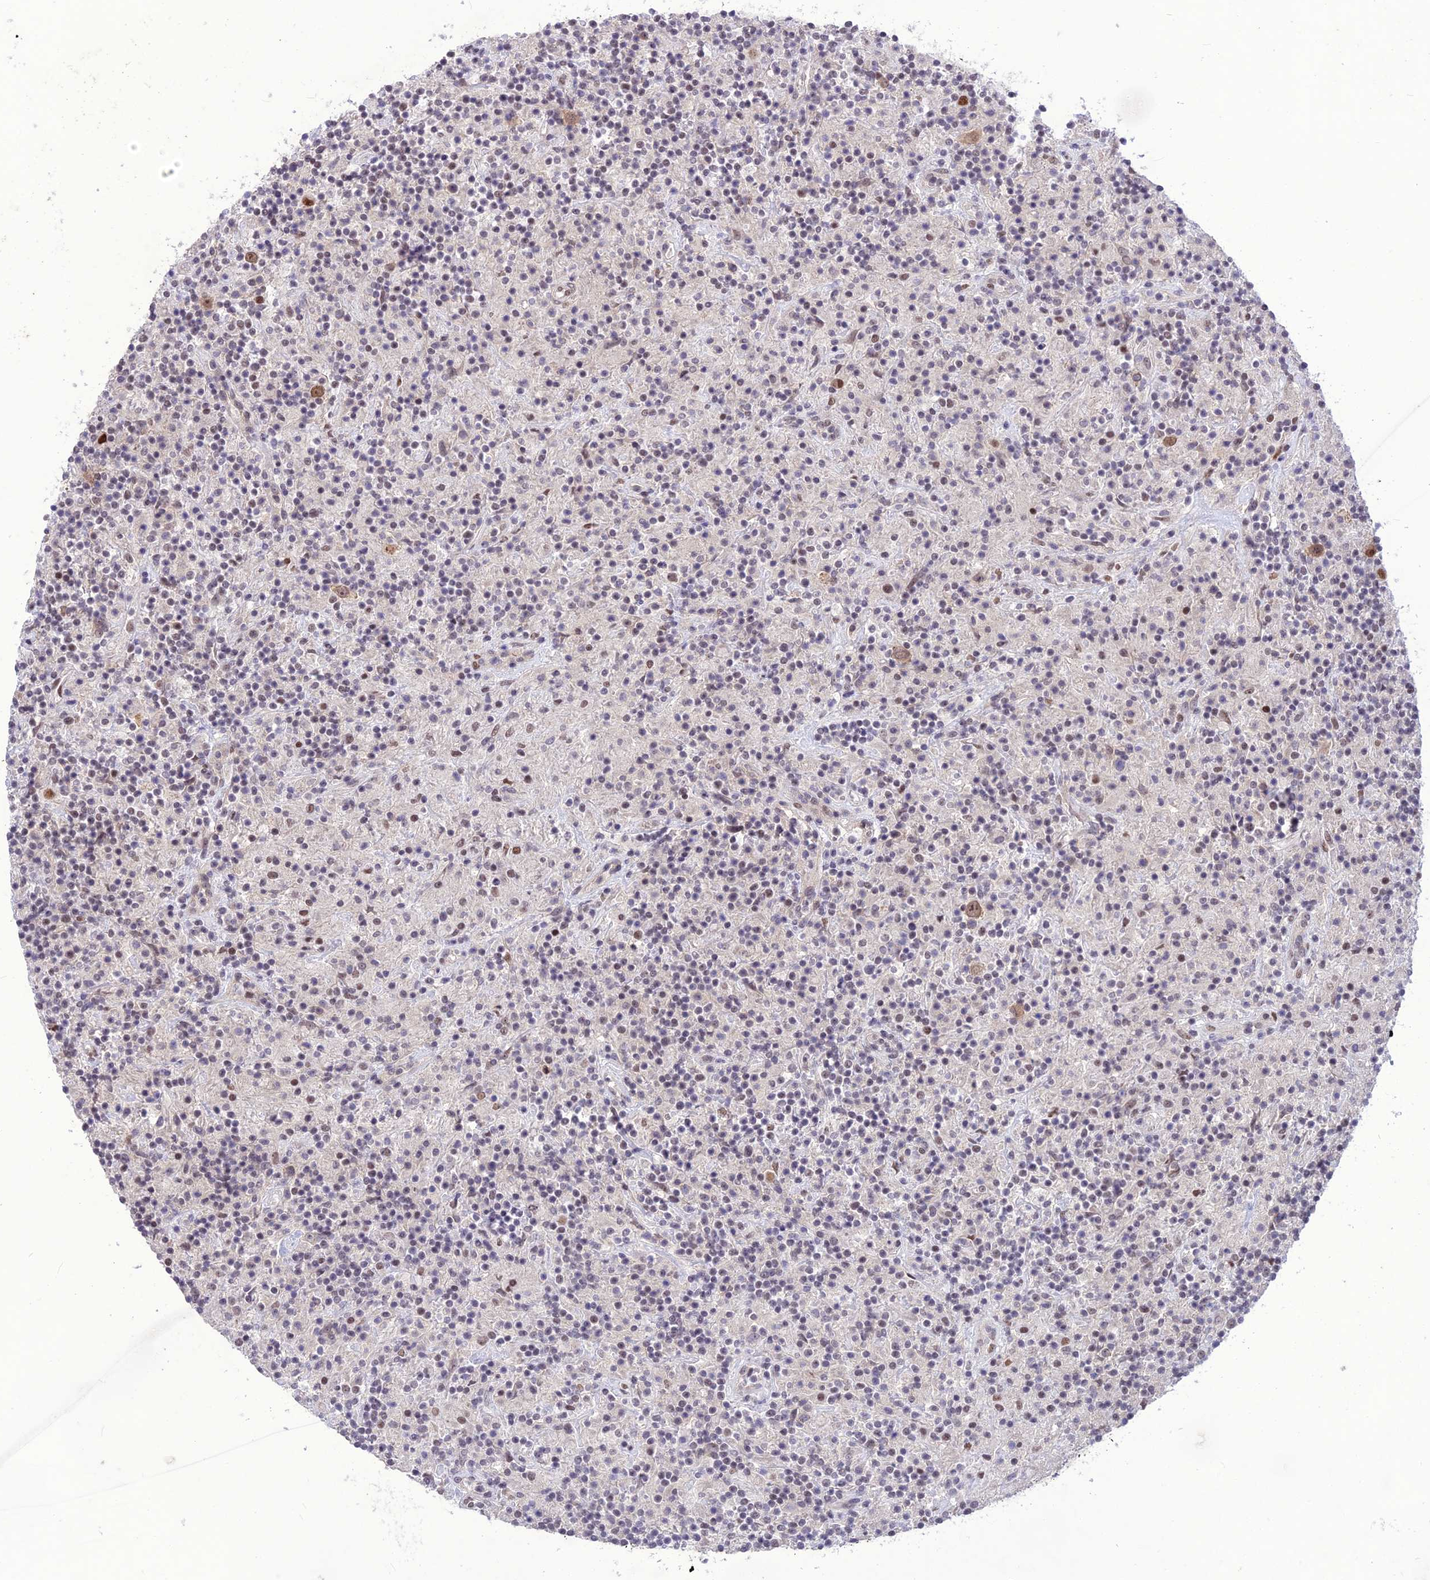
{"staining": {"intensity": "moderate", "quantity": ">75%", "location": "nuclear"}, "tissue": "lymphoma", "cell_type": "Tumor cells", "image_type": "cancer", "snomed": [{"axis": "morphology", "description": "Hodgkin's disease, NOS"}, {"axis": "topography", "description": "Lymph node"}], "caption": "There is medium levels of moderate nuclear staining in tumor cells of Hodgkin's disease, as demonstrated by immunohistochemical staining (brown color).", "gene": "DIS3", "patient": {"sex": "male", "age": 70}}